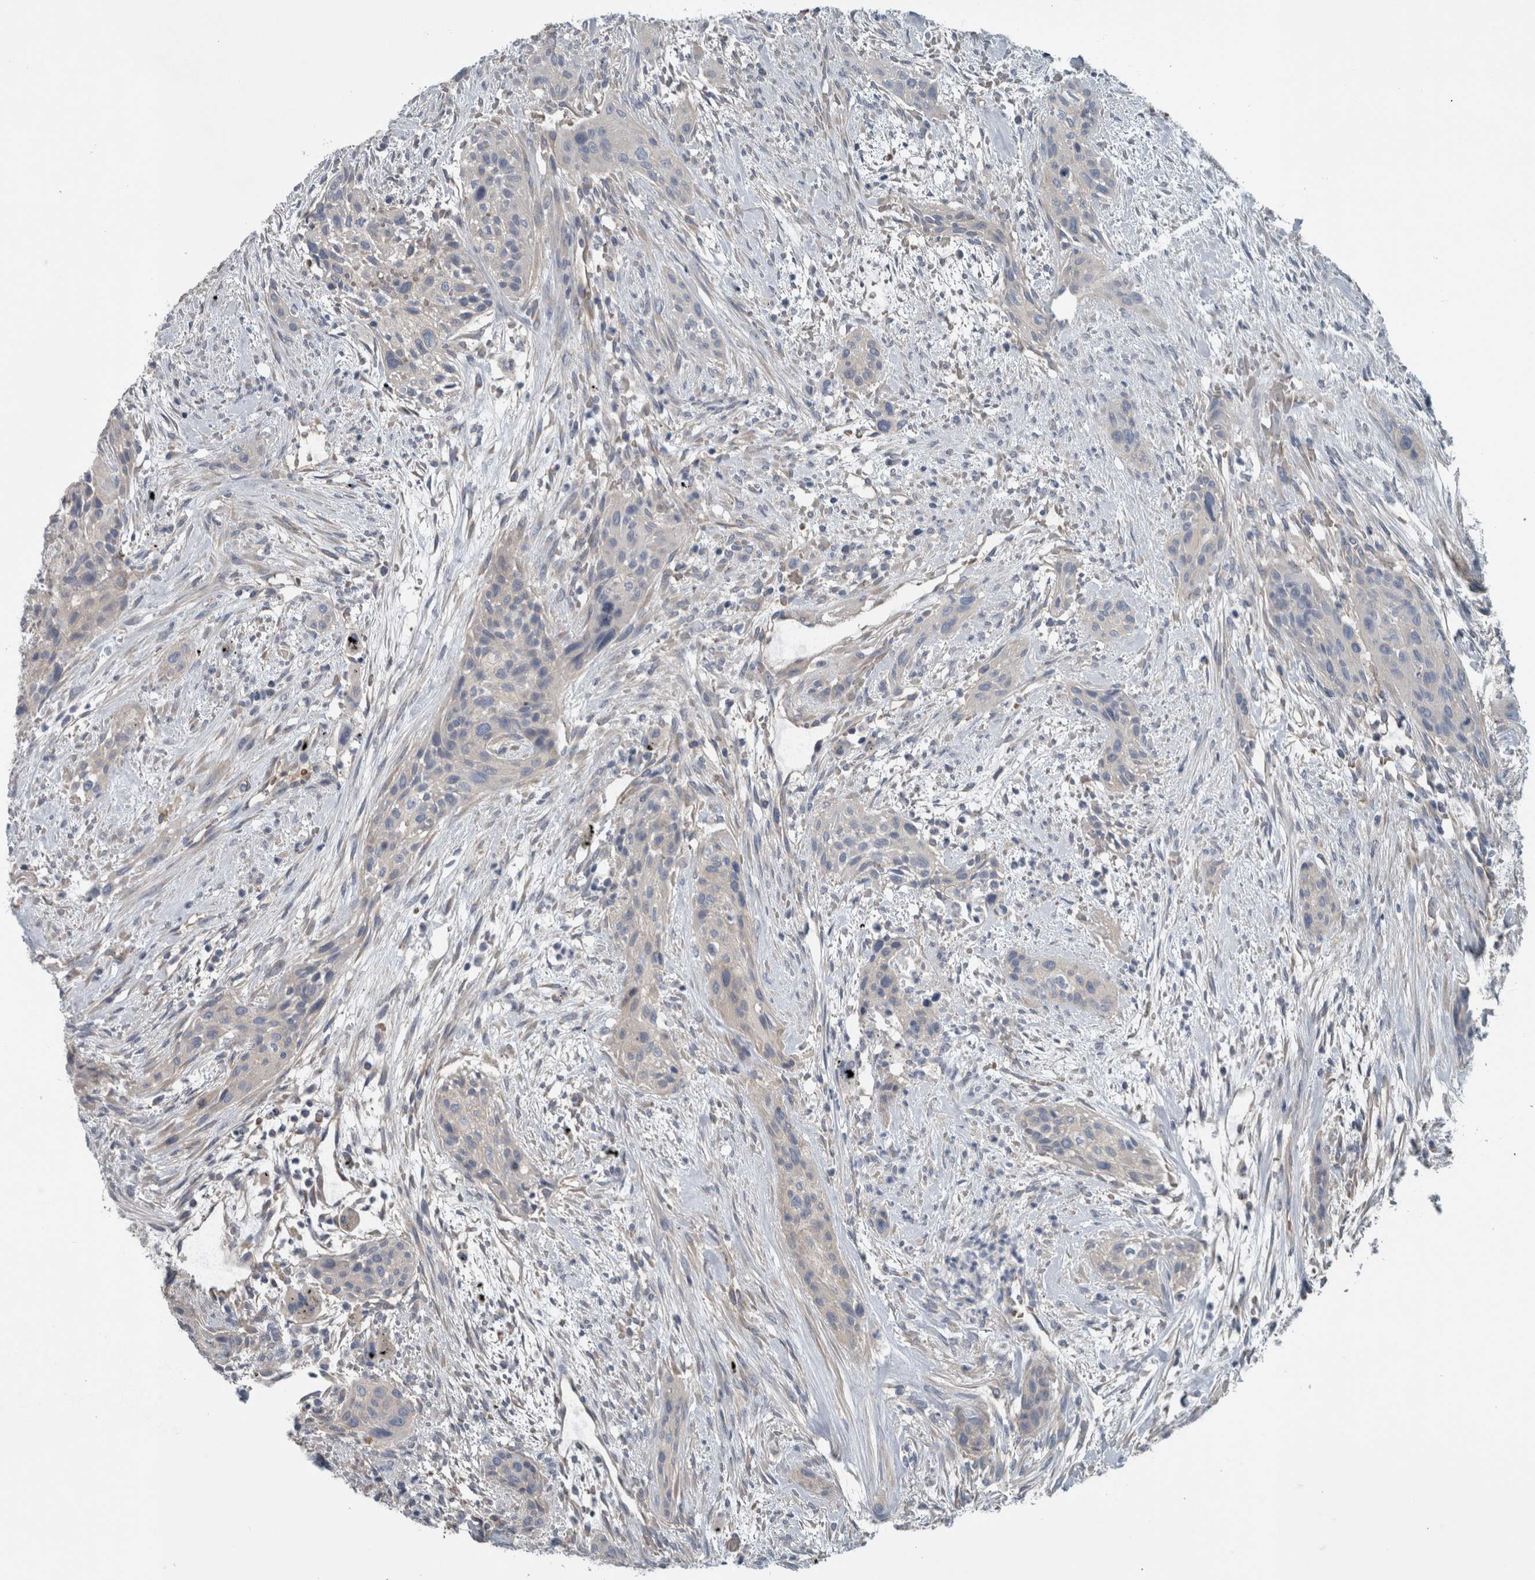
{"staining": {"intensity": "negative", "quantity": "none", "location": "none"}, "tissue": "urothelial cancer", "cell_type": "Tumor cells", "image_type": "cancer", "snomed": [{"axis": "morphology", "description": "Urothelial carcinoma, High grade"}, {"axis": "topography", "description": "Urinary bladder"}], "caption": "Tumor cells are negative for protein expression in human high-grade urothelial carcinoma. (Stains: DAB (3,3'-diaminobenzidine) immunohistochemistry with hematoxylin counter stain, Microscopy: brightfield microscopy at high magnification).", "gene": "SH3GL2", "patient": {"sex": "male", "age": 35}}